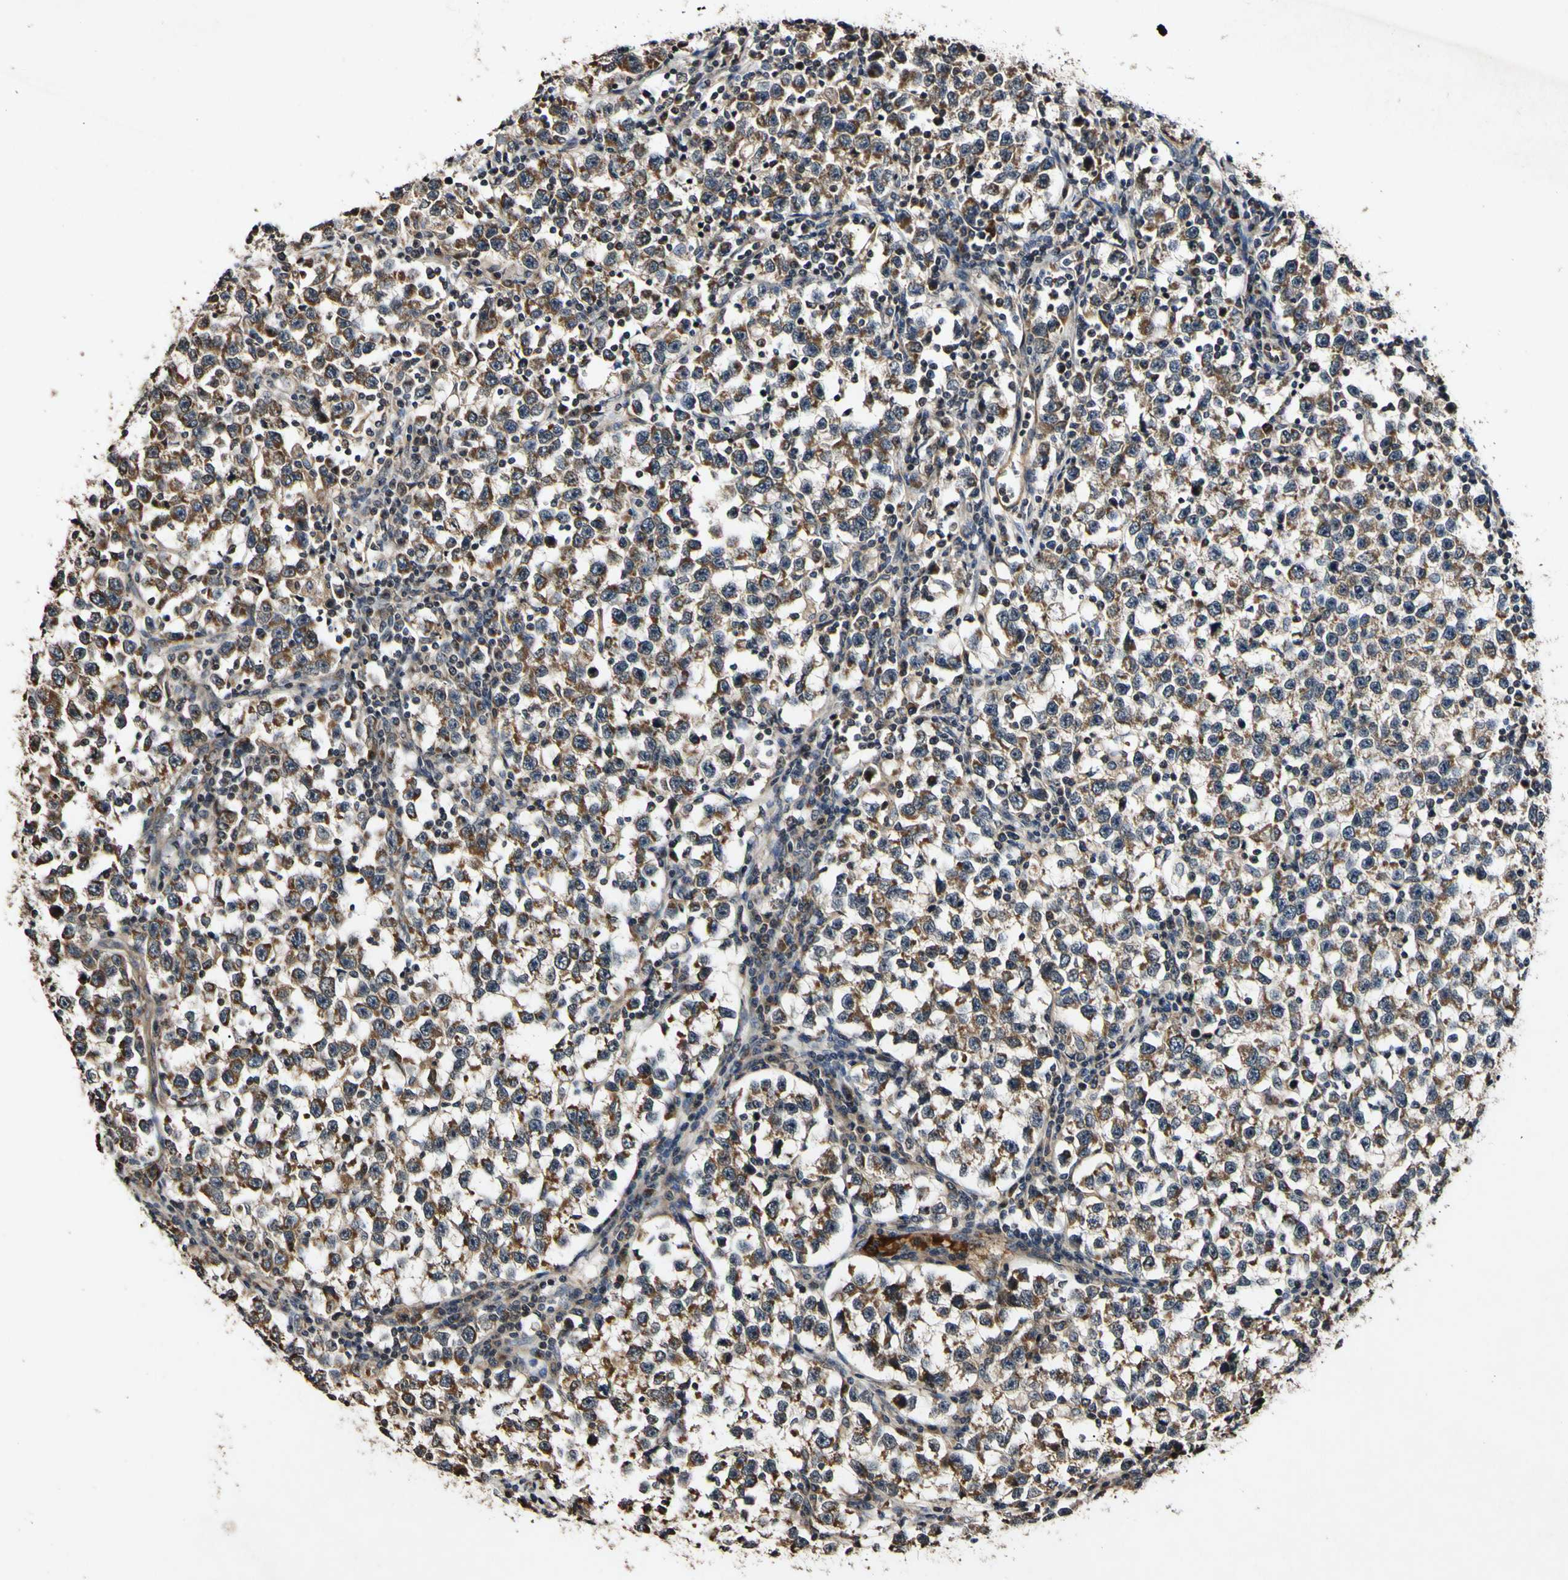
{"staining": {"intensity": "strong", "quantity": ">75%", "location": "cytoplasmic/membranous"}, "tissue": "testis cancer", "cell_type": "Tumor cells", "image_type": "cancer", "snomed": [{"axis": "morphology", "description": "Seminoma, NOS"}, {"axis": "topography", "description": "Testis"}], "caption": "A micrograph of testis seminoma stained for a protein shows strong cytoplasmic/membranous brown staining in tumor cells.", "gene": "PLAT", "patient": {"sex": "male", "age": 43}}